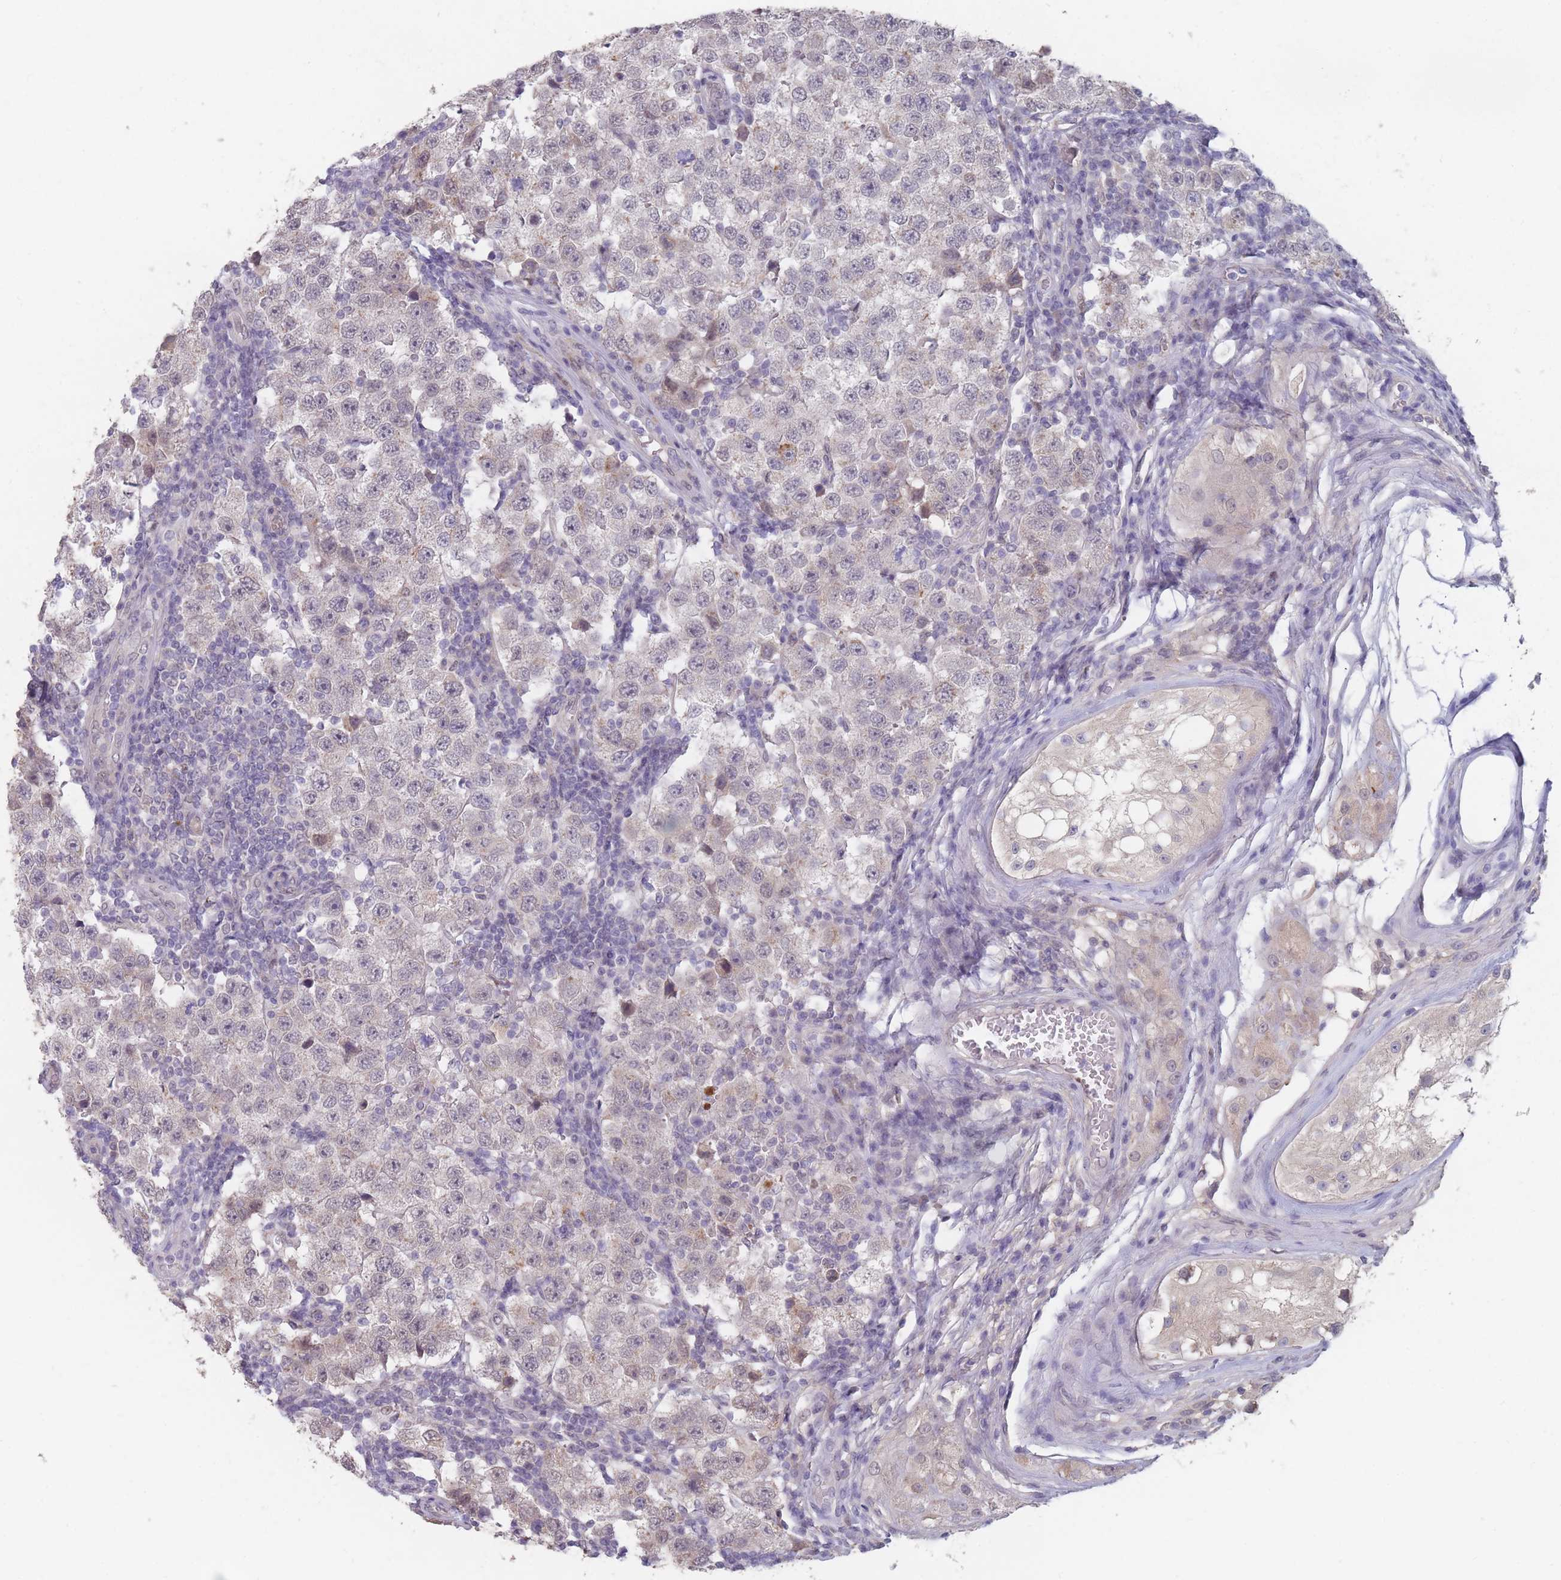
{"staining": {"intensity": "negative", "quantity": "none", "location": "none"}, "tissue": "testis cancer", "cell_type": "Tumor cells", "image_type": "cancer", "snomed": [{"axis": "morphology", "description": "Seminoma, NOS"}, {"axis": "topography", "description": "Testis"}], "caption": "Immunohistochemistry photomicrograph of neoplastic tissue: testis cancer stained with DAB shows no significant protein staining in tumor cells.", "gene": "ANKRD10", "patient": {"sex": "male", "age": 34}}